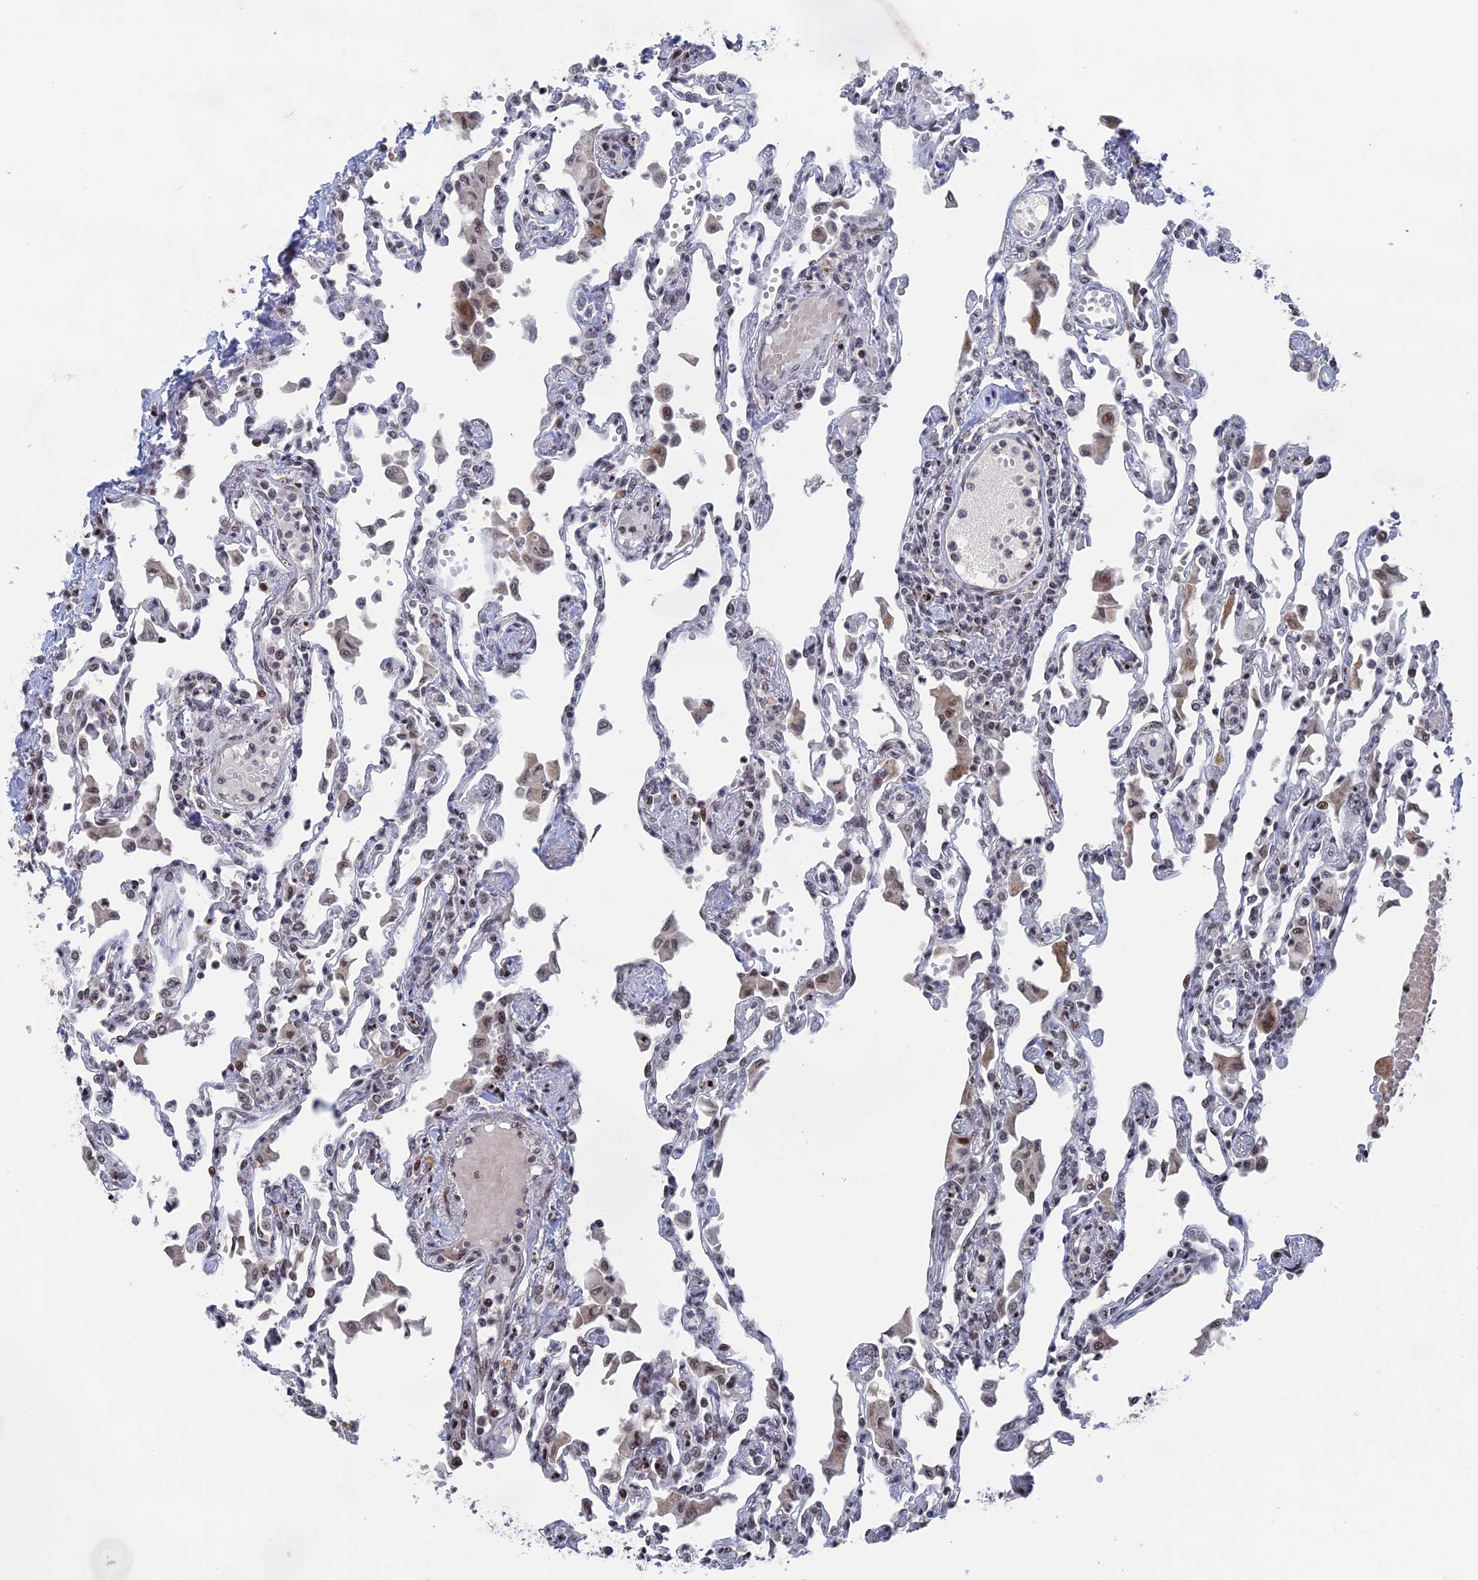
{"staining": {"intensity": "moderate", "quantity": "<25%", "location": "nuclear"}, "tissue": "lung", "cell_type": "Alveolar cells", "image_type": "normal", "snomed": [{"axis": "morphology", "description": "Normal tissue, NOS"}, {"axis": "topography", "description": "Bronchus"}, {"axis": "topography", "description": "Lung"}], "caption": "Immunohistochemical staining of normal lung displays moderate nuclear protein expression in about <25% of alveolar cells. (Brightfield microscopy of DAB IHC at high magnification).", "gene": "NR2C2AP", "patient": {"sex": "female", "age": 49}}